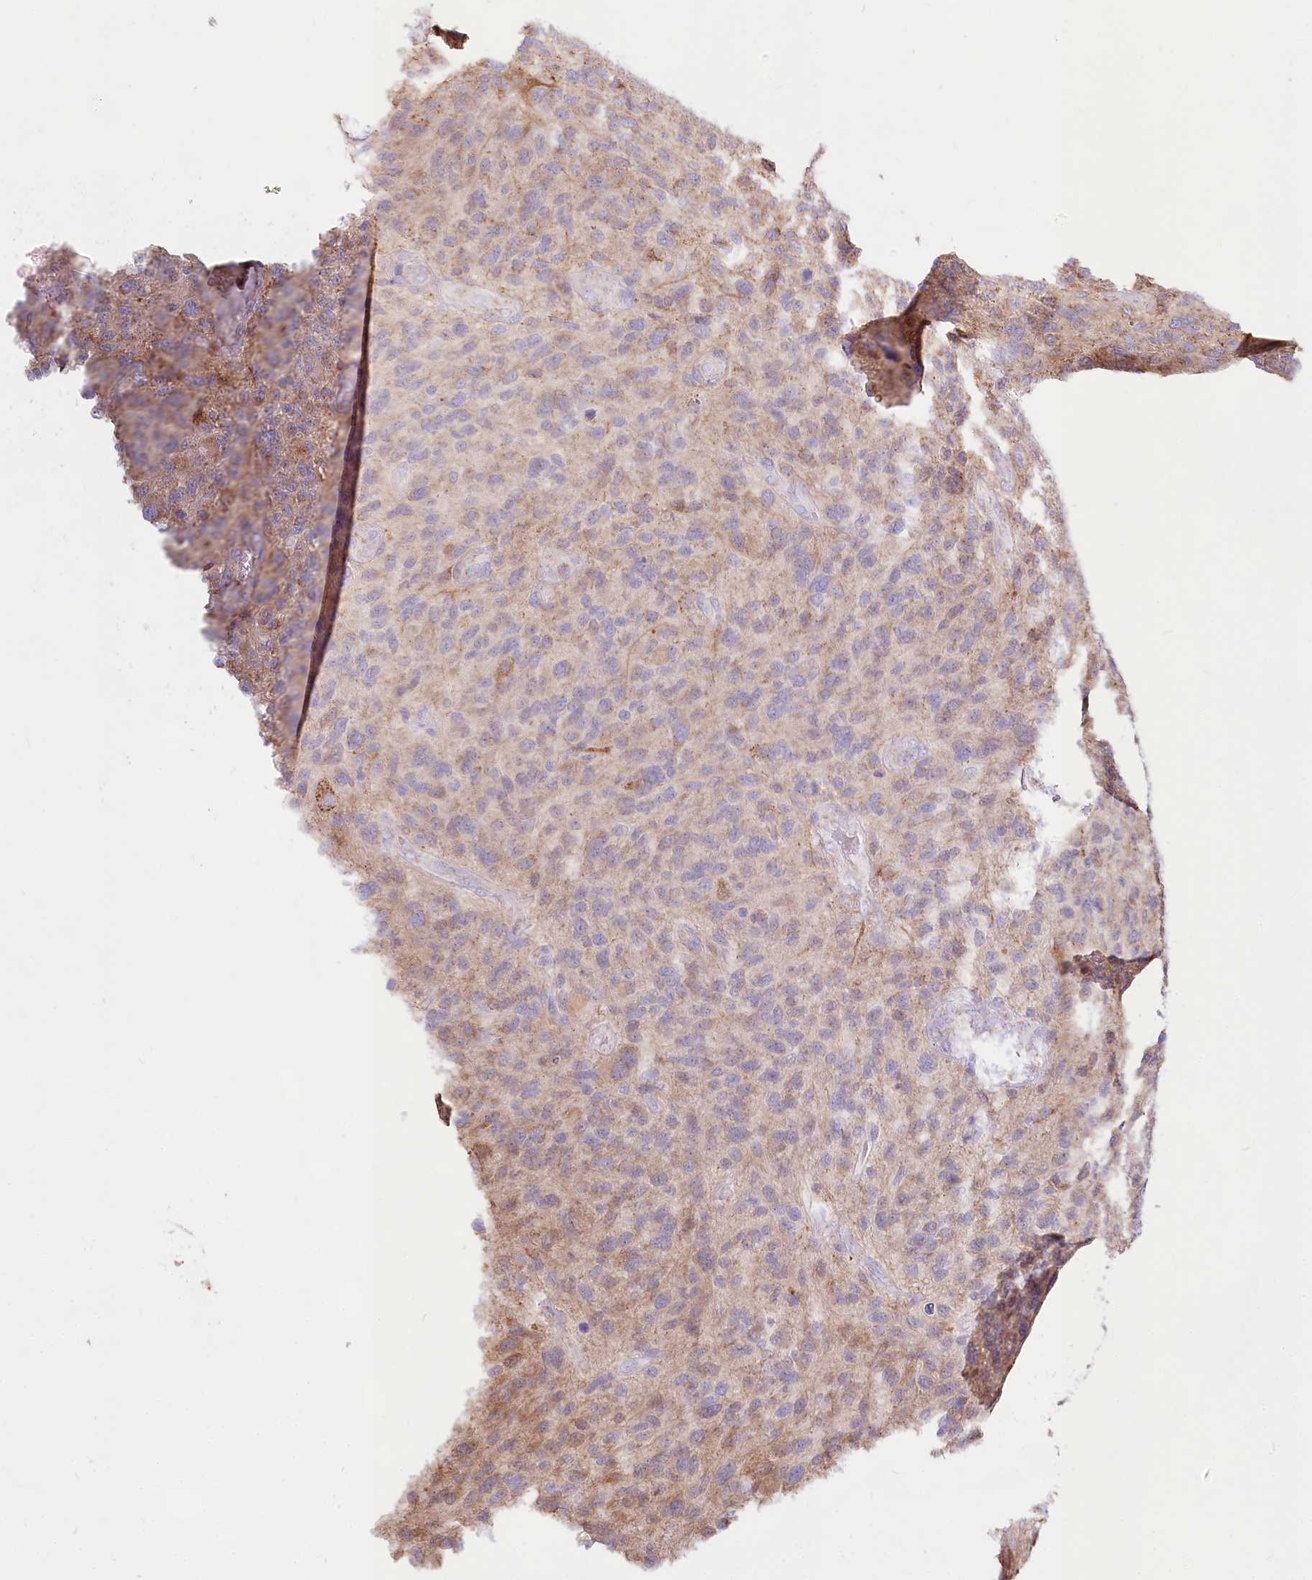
{"staining": {"intensity": "weak", "quantity": ">75%", "location": "cytoplasmic/membranous"}, "tissue": "glioma", "cell_type": "Tumor cells", "image_type": "cancer", "snomed": [{"axis": "morphology", "description": "Glioma, malignant, High grade"}, {"axis": "topography", "description": "Brain"}], "caption": "DAB immunohistochemical staining of glioma displays weak cytoplasmic/membranous protein positivity in about >75% of tumor cells.", "gene": "TASOR2", "patient": {"sex": "male", "age": 47}}